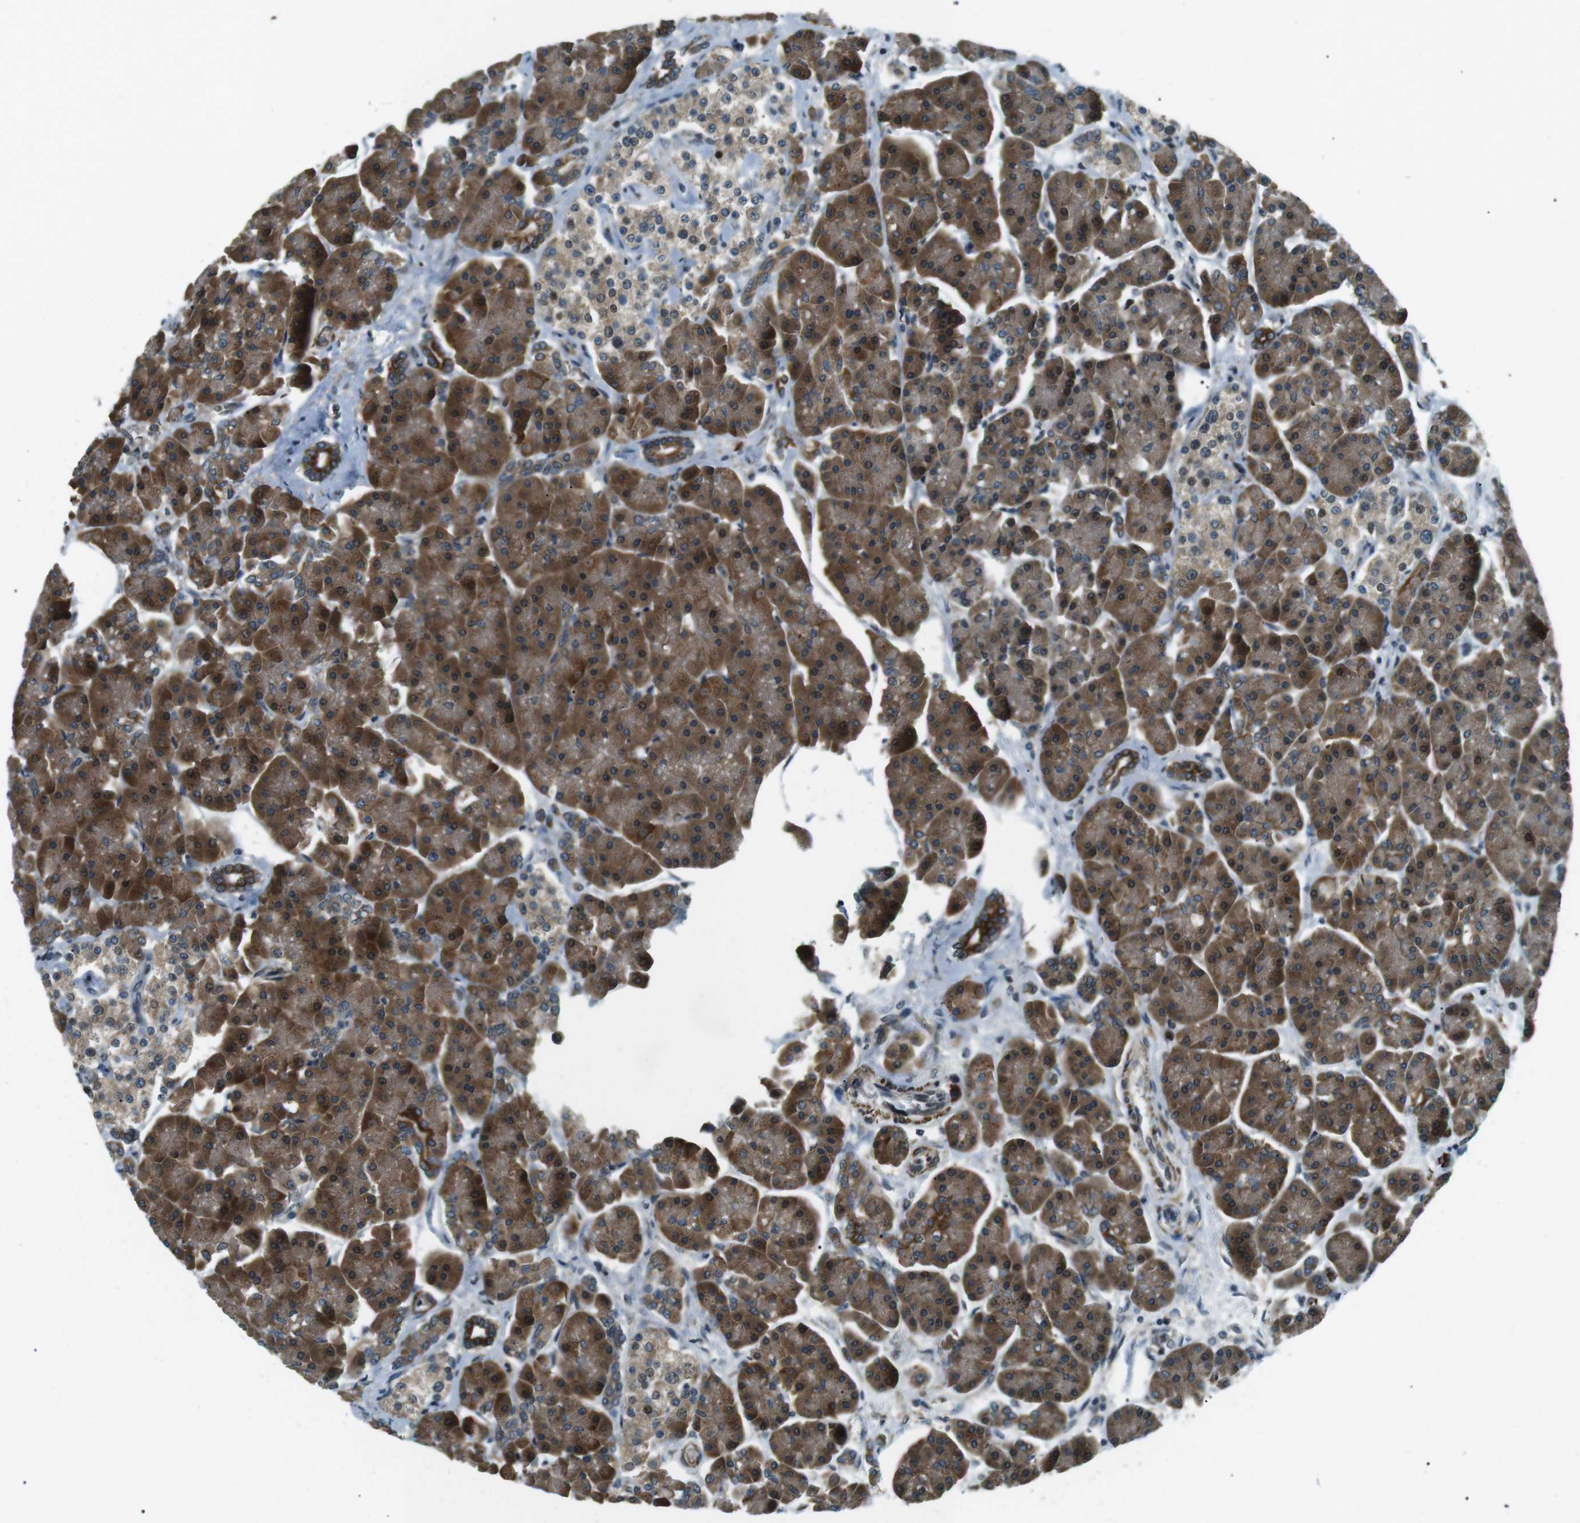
{"staining": {"intensity": "strong", "quantity": ">75%", "location": "cytoplasmic/membranous"}, "tissue": "pancreas", "cell_type": "Exocrine glandular cells", "image_type": "normal", "snomed": [{"axis": "morphology", "description": "Normal tissue, NOS"}, {"axis": "topography", "description": "Pancreas"}], "caption": "Strong cytoplasmic/membranous staining is seen in approximately >75% of exocrine glandular cells in benign pancreas.", "gene": "TMEM74", "patient": {"sex": "female", "age": 70}}